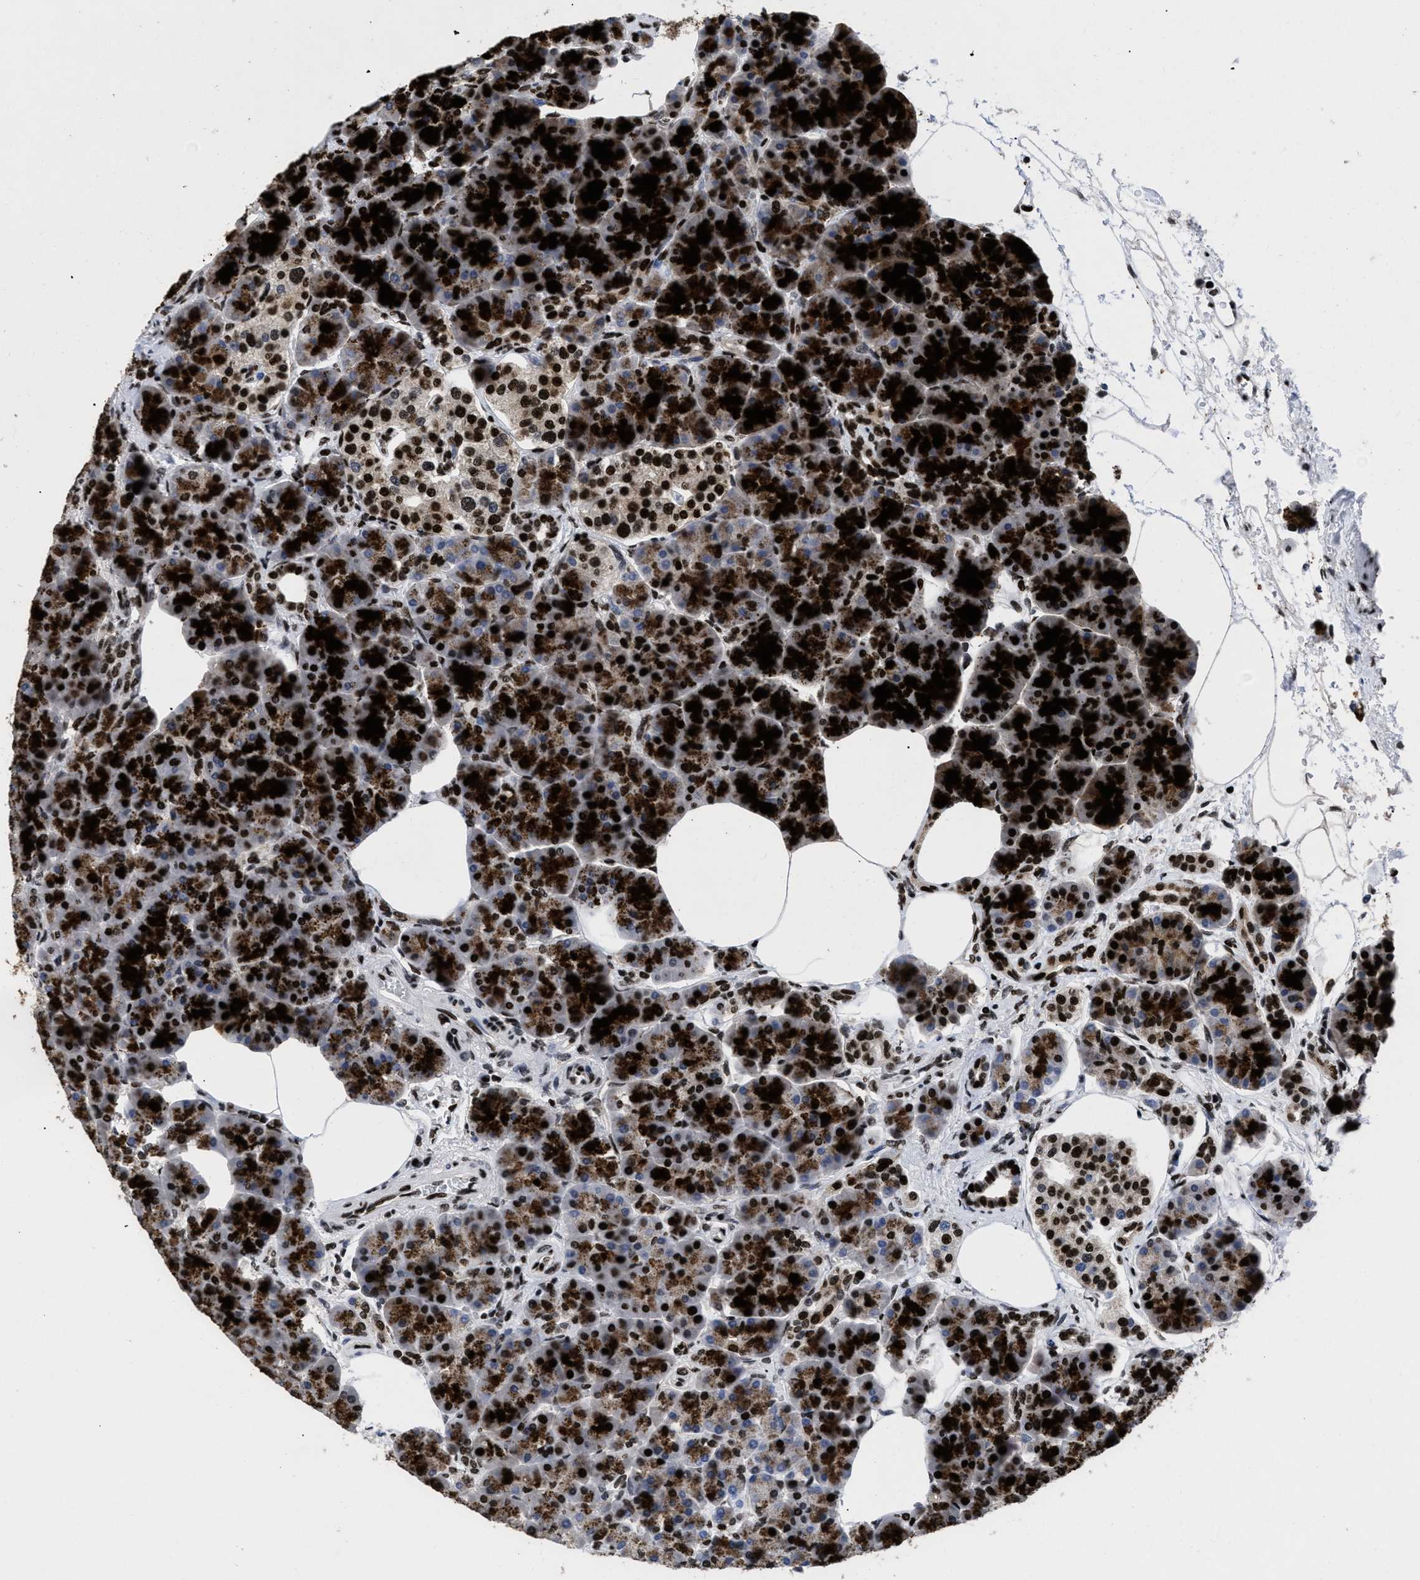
{"staining": {"intensity": "strong", "quantity": ">75%", "location": "cytoplasmic/membranous,nuclear"}, "tissue": "pancreas", "cell_type": "Exocrine glandular cells", "image_type": "normal", "snomed": [{"axis": "morphology", "description": "Normal tissue, NOS"}, {"axis": "topography", "description": "Pancreas"}], "caption": "A brown stain highlights strong cytoplasmic/membranous,nuclear staining of a protein in exocrine glandular cells of unremarkable human pancreas. The protein of interest is stained brown, and the nuclei are stained in blue (DAB IHC with brightfield microscopy, high magnification).", "gene": "CALHM3", "patient": {"sex": "female", "age": 70}}